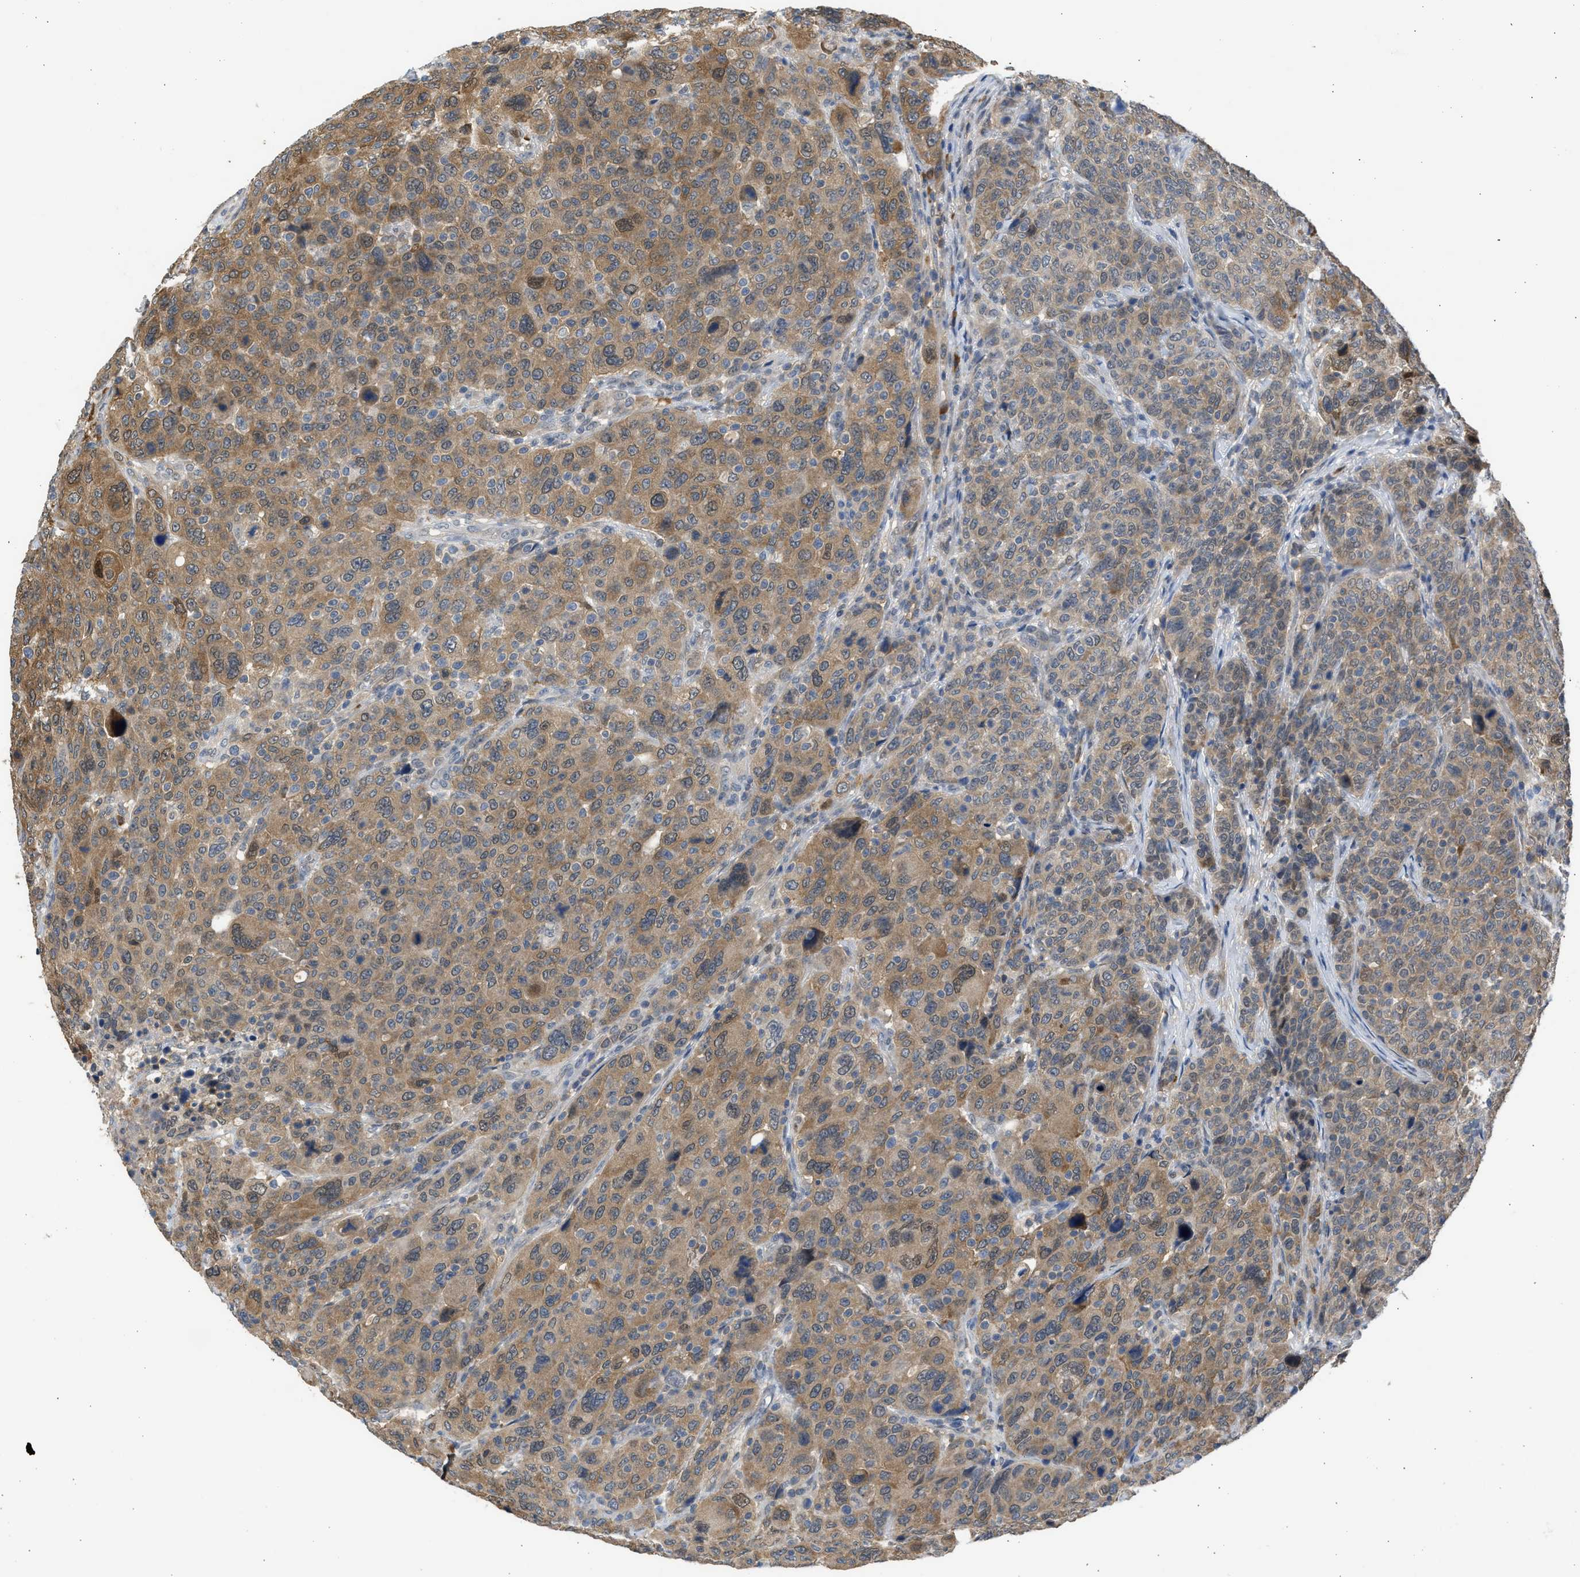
{"staining": {"intensity": "moderate", "quantity": ">75%", "location": "cytoplasmic/membranous"}, "tissue": "breast cancer", "cell_type": "Tumor cells", "image_type": "cancer", "snomed": [{"axis": "morphology", "description": "Duct carcinoma"}, {"axis": "topography", "description": "Breast"}], "caption": "The histopathology image shows immunohistochemical staining of breast infiltrating ductal carcinoma. There is moderate cytoplasmic/membranous positivity is identified in approximately >75% of tumor cells. (Brightfield microscopy of DAB IHC at high magnification).", "gene": "MAPK7", "patient": {"sex": "female", "age": 37}}